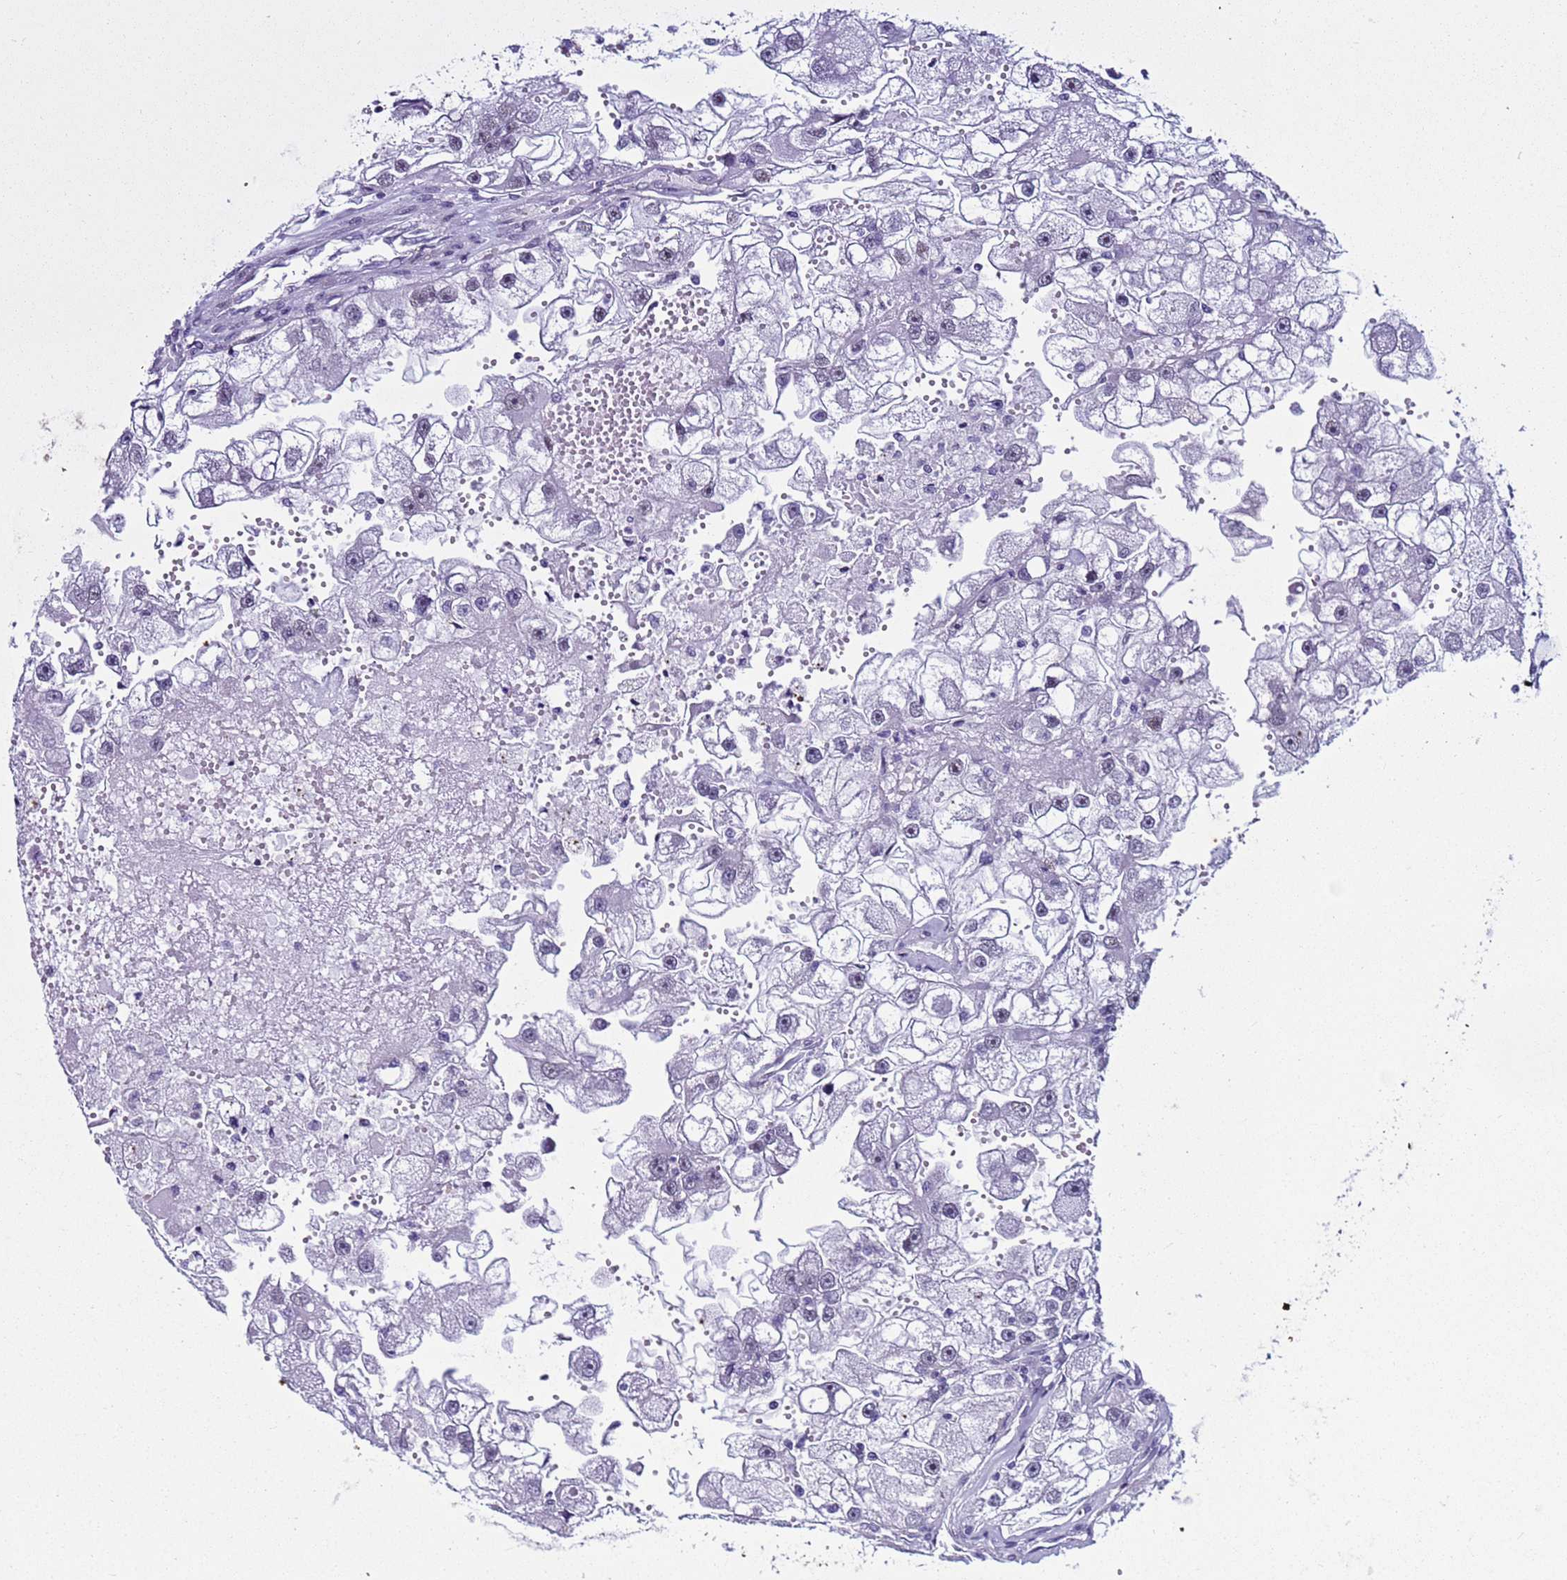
{"staining": {"intensity": "negative", "quantity": "none", "location": "none"}, "tissue": "renal cancer", "cell_type": "Tumor cells", "image_type": "cancer", "snomed": [{"axis": "morphology", "description": "Adenocarcinoma, NOS"}, {"axis": "topography", "description": "Kidney"}], "caption": "Tumor cells show no significant positivity in adenocarcinoma (renal). (Brightfield microscopy of DAB immunohistochemistry at high magnification).", "gene": "LRRC10B", "patient": {"sex": "male", "age": 63}}